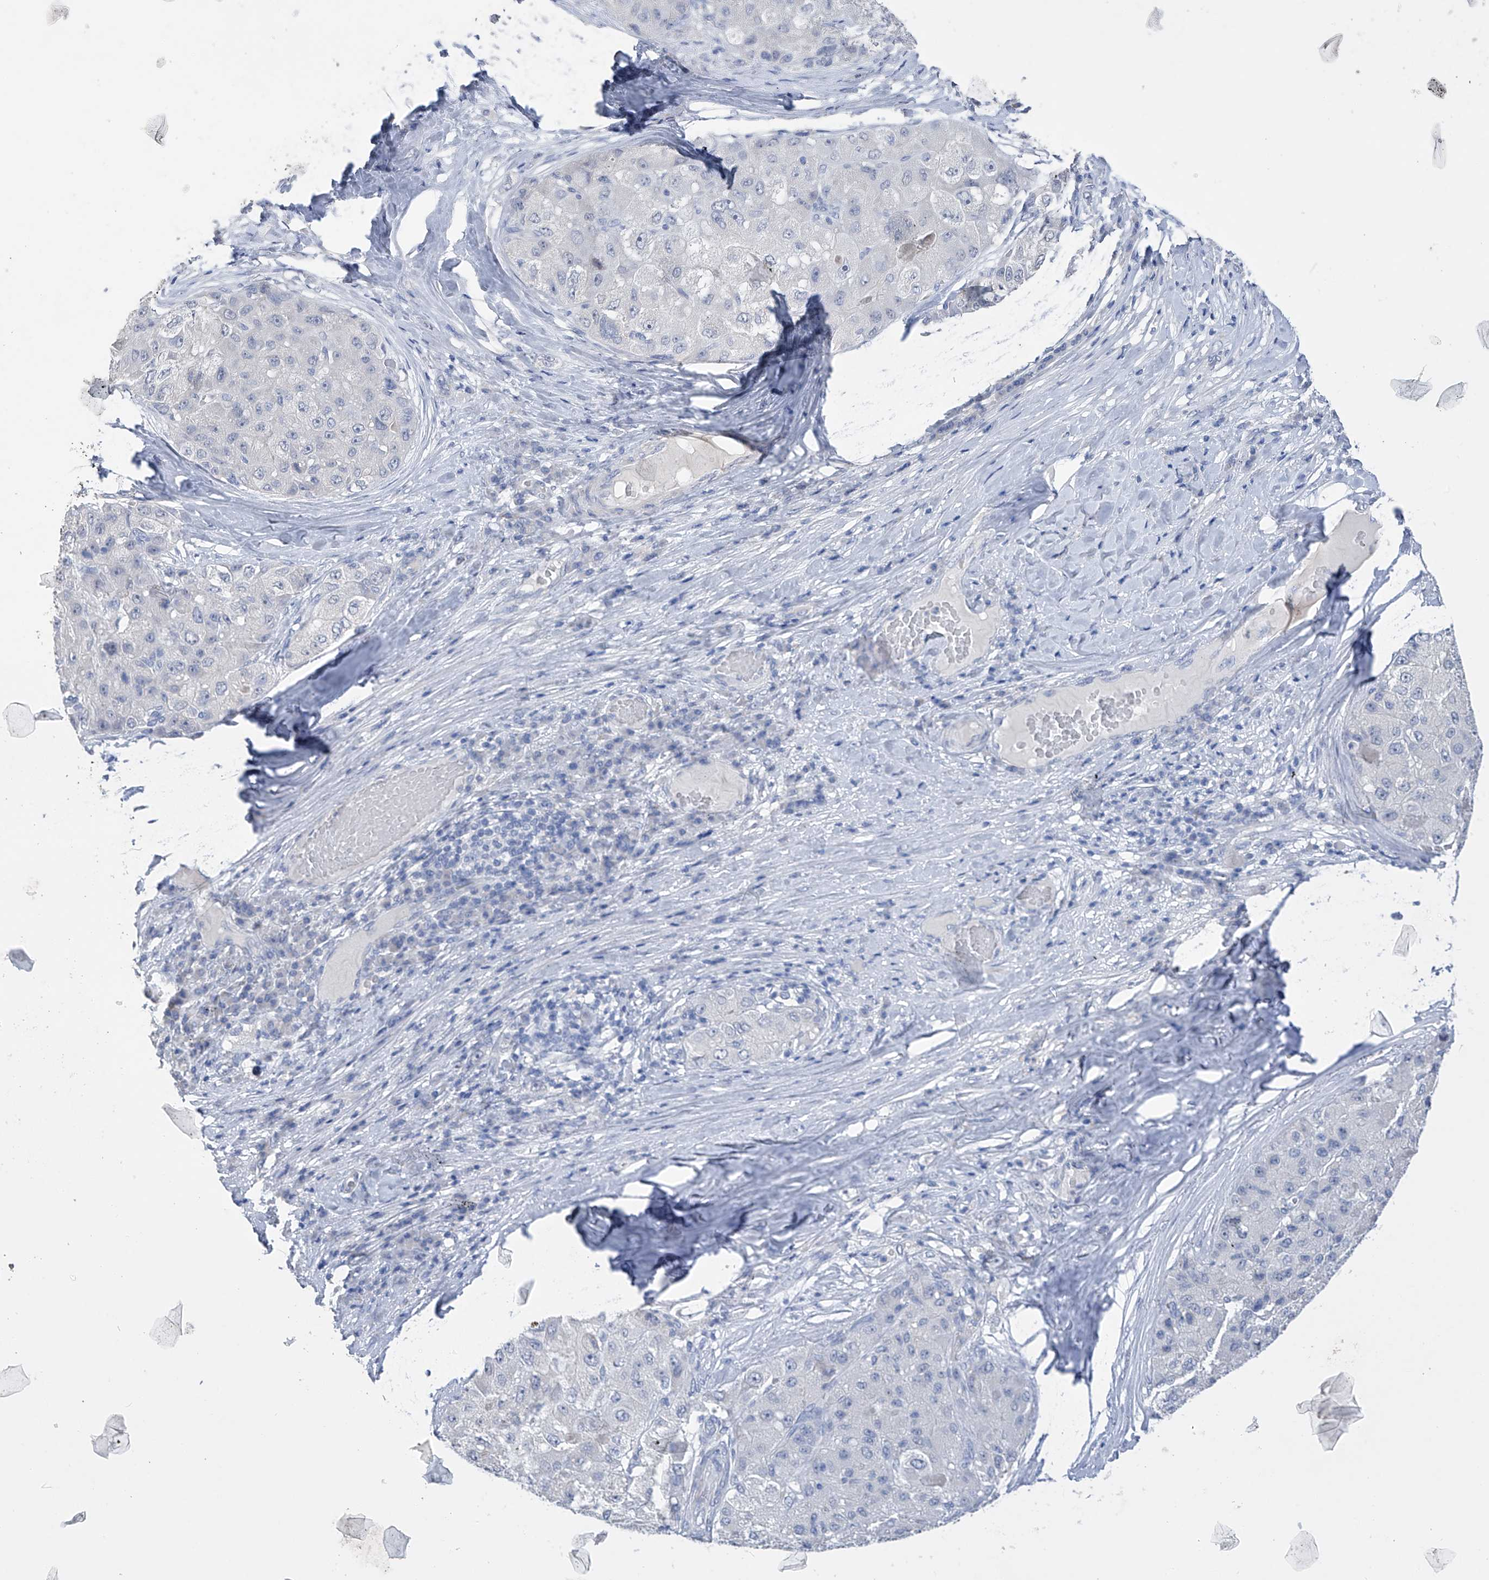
{"staining": {"intensity": "negative", "quantity": "none", "location": "none"}, "tissue": "liver cancer", "cell_type": "Tumor cells", "image_type": "cancer", "snomed": [{"axis": "morphology", "description": "Carcinoma, Hepatocellular, NOS"}, {"axis": "topography", "description": "Liver"}], "caption": "A high-resolution photomicrograph shows IHC staining of hepatocellular carcinoma (liver), which displays no significant positivity in tumor cells.", "gene": "ADRA1A", "patient": {"sex": "male", "age": 80}}